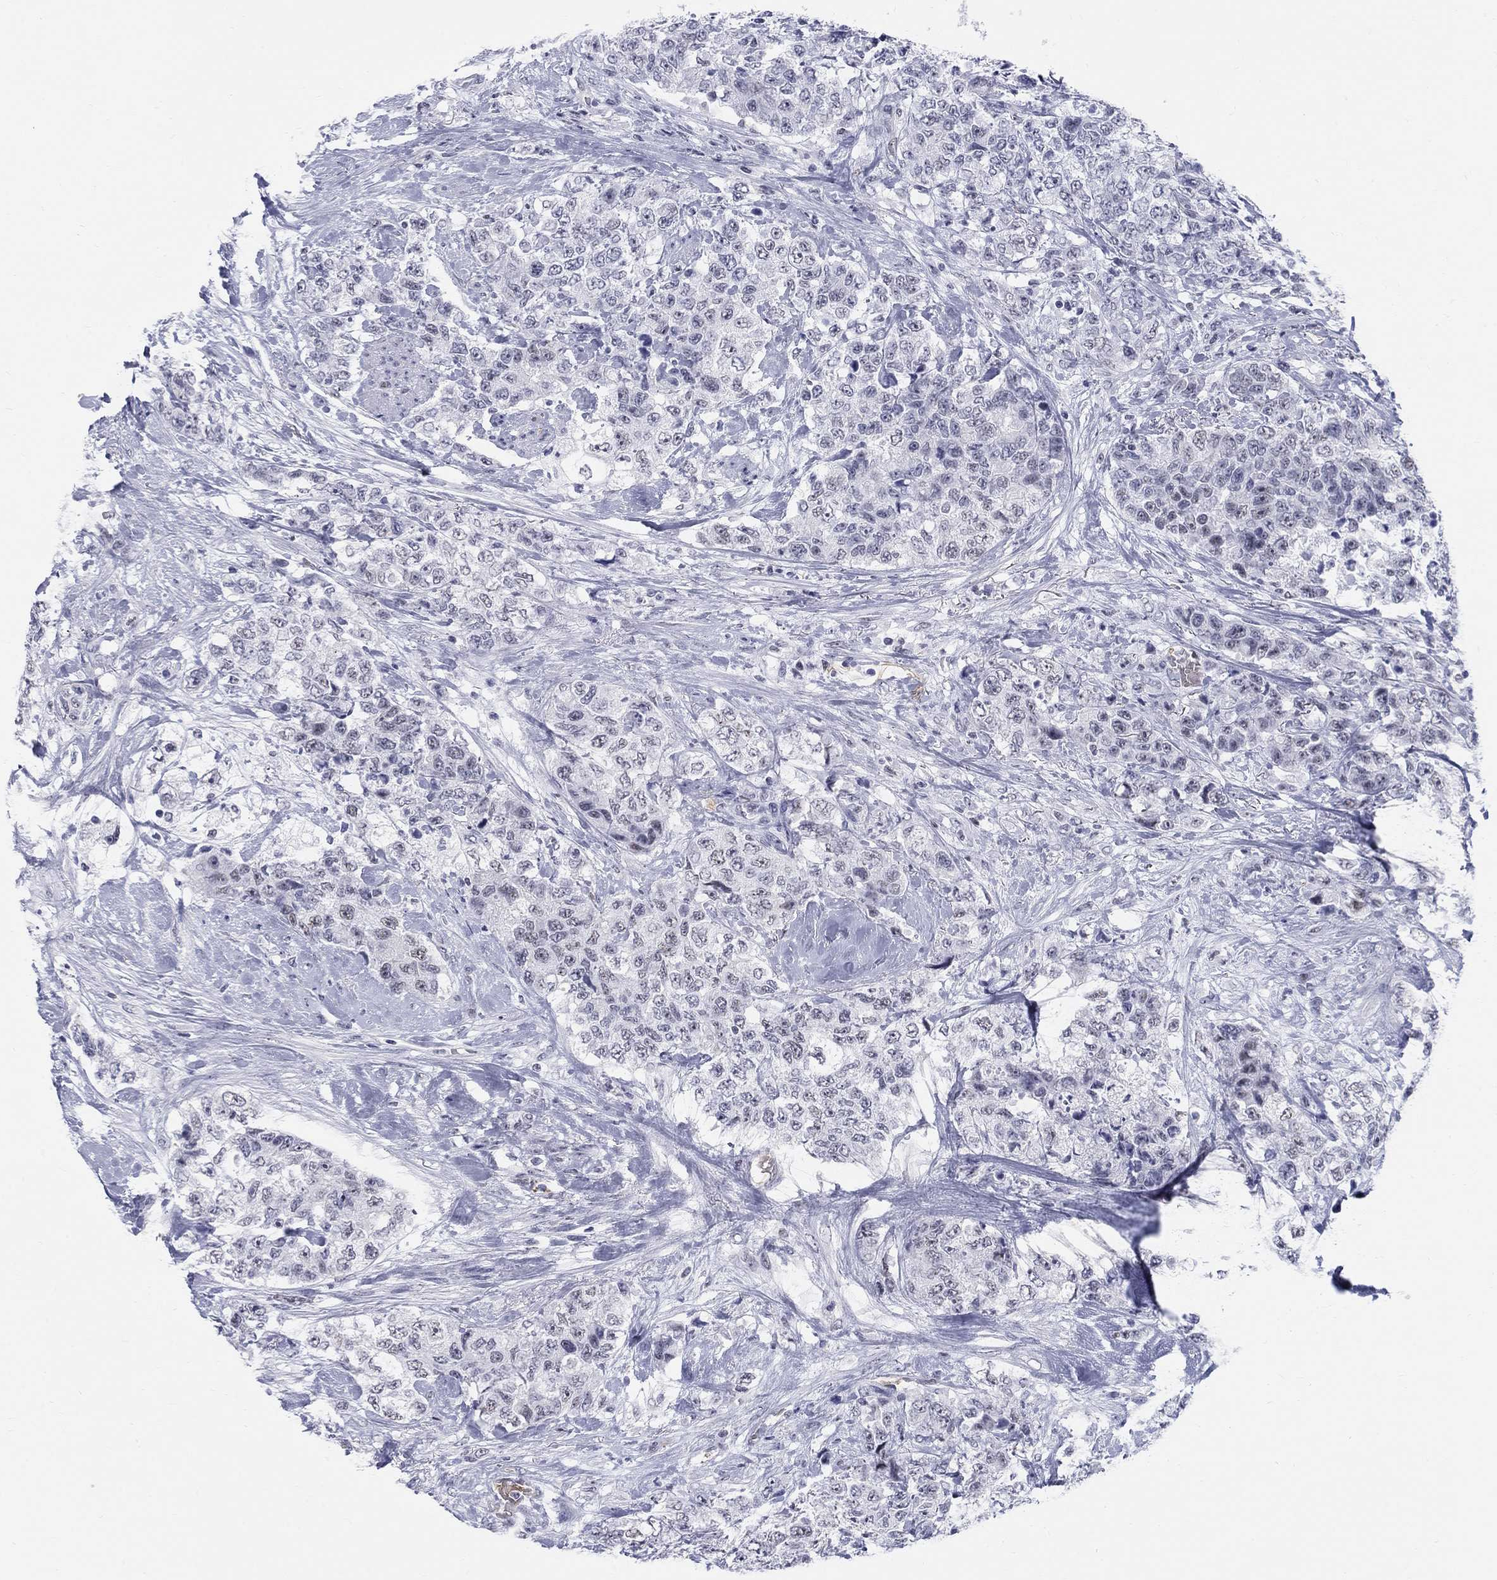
{"staining": {"intensity": "negative", "quantity": "none", "location": "none"}, "tissue": "urothelial cancer", "cell_type": "Tumor cells", "image_type": "cancer", "snomed": [{"axis": "morphology", "description": "Urothelial carcinoma, High grade"}, {"axis": "topography", "description": "Urinary bladder"}], "caption": "Urothelial carcinoma (high-grade) stained for a protein using immunohistochemistry (IHC) demonstrates no positivity tumor cells.", "gene": "DMTN", "patient": {"sex": "female", "age": 78}}